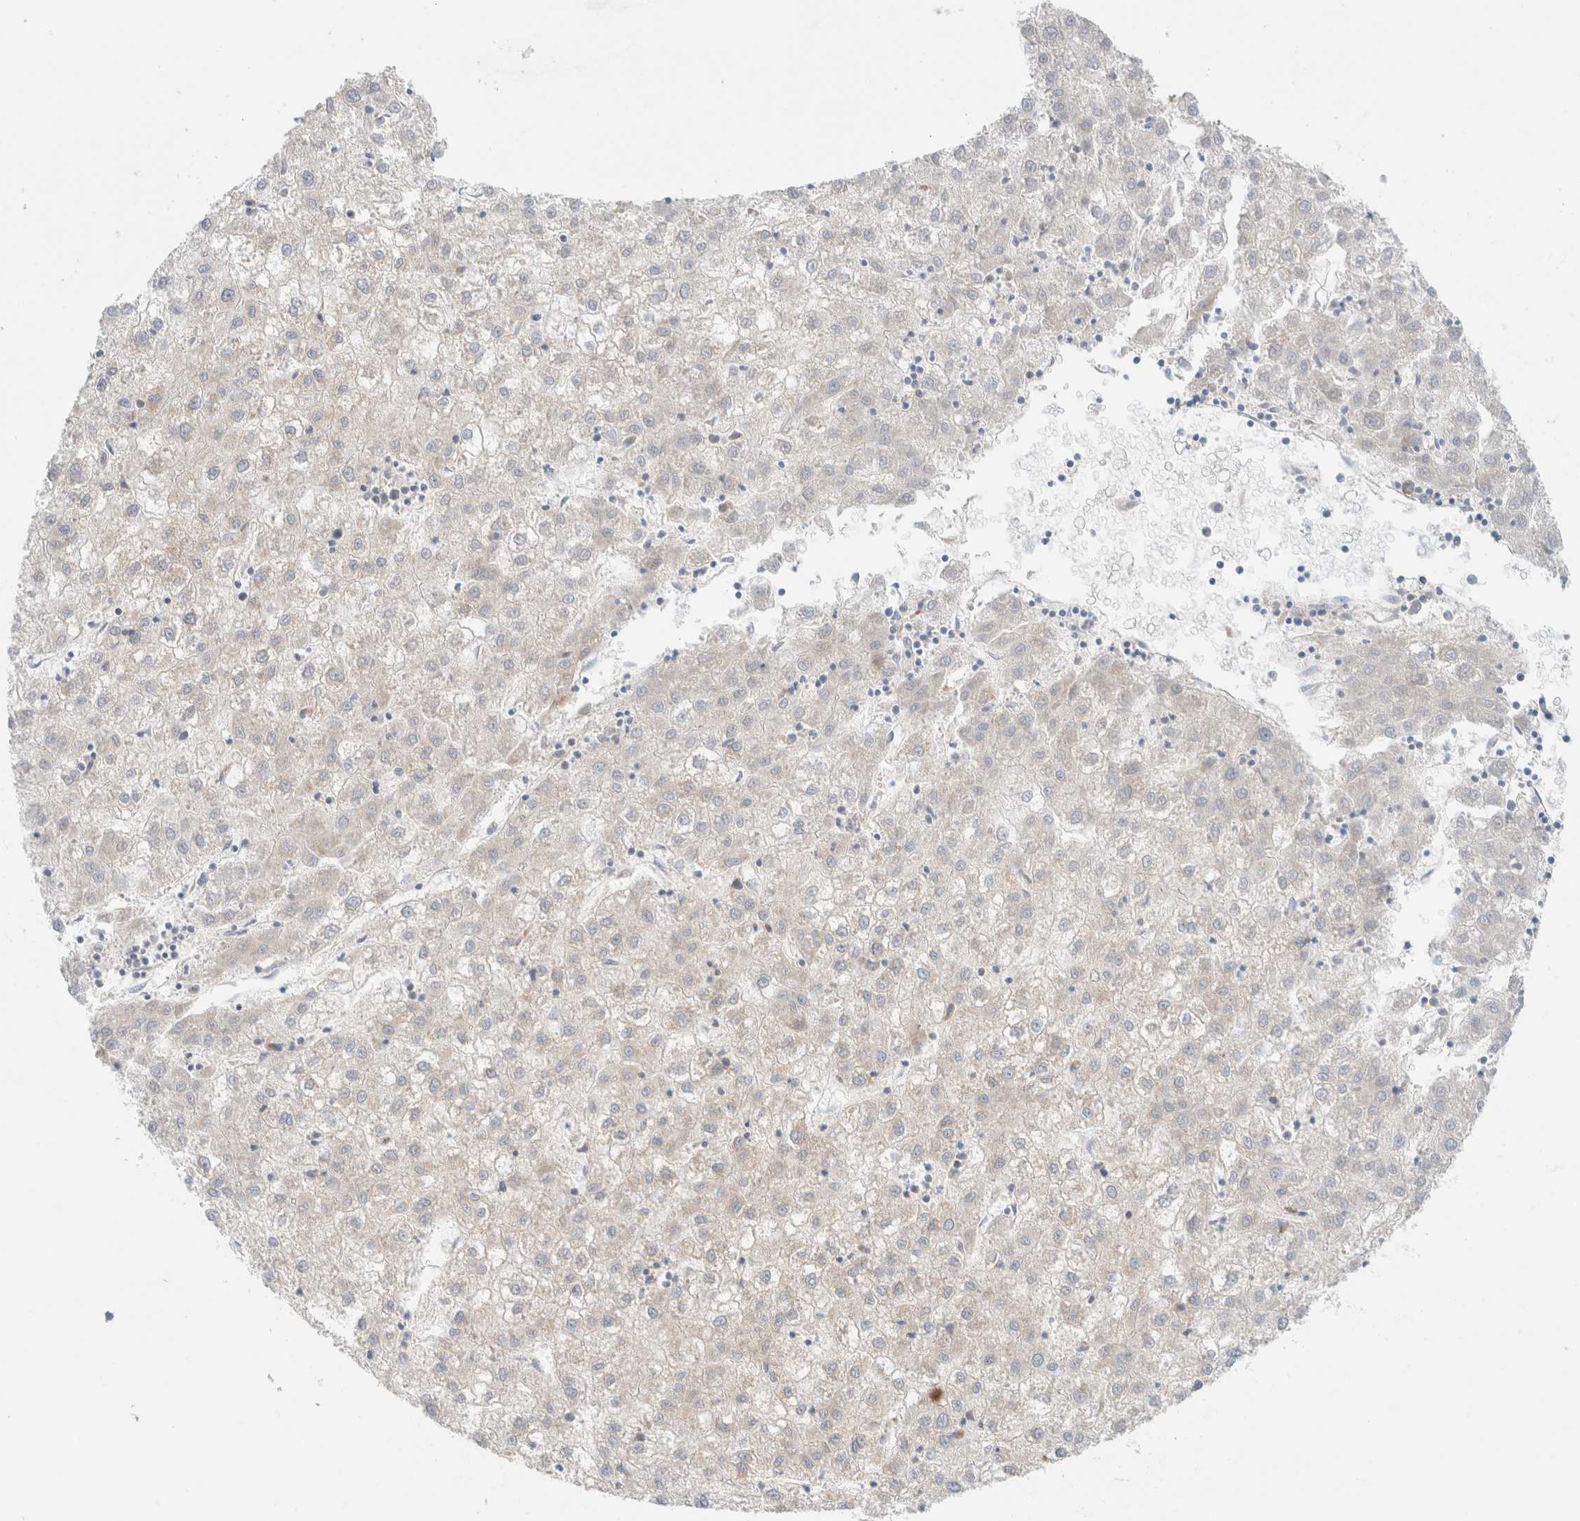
{"staining": {"intensity": "negative", "quantity": "none", "location": "none"}, "tissue": "liver cancer", "cell_type": "Tumor cells", "image_type": "cancer", "snomed": [{"axis": "morphology", "description": "Carcinoma, Hepatocellular, NOS"}, {"axis": "topography", "description": "Liver"}], "caption": "Human liver cancer stained for a protein using immunohistochemistry exhibits no positivity in tumor cells.", "gene": "MRM3", "patient": {"sex": "male", "age": 72}}